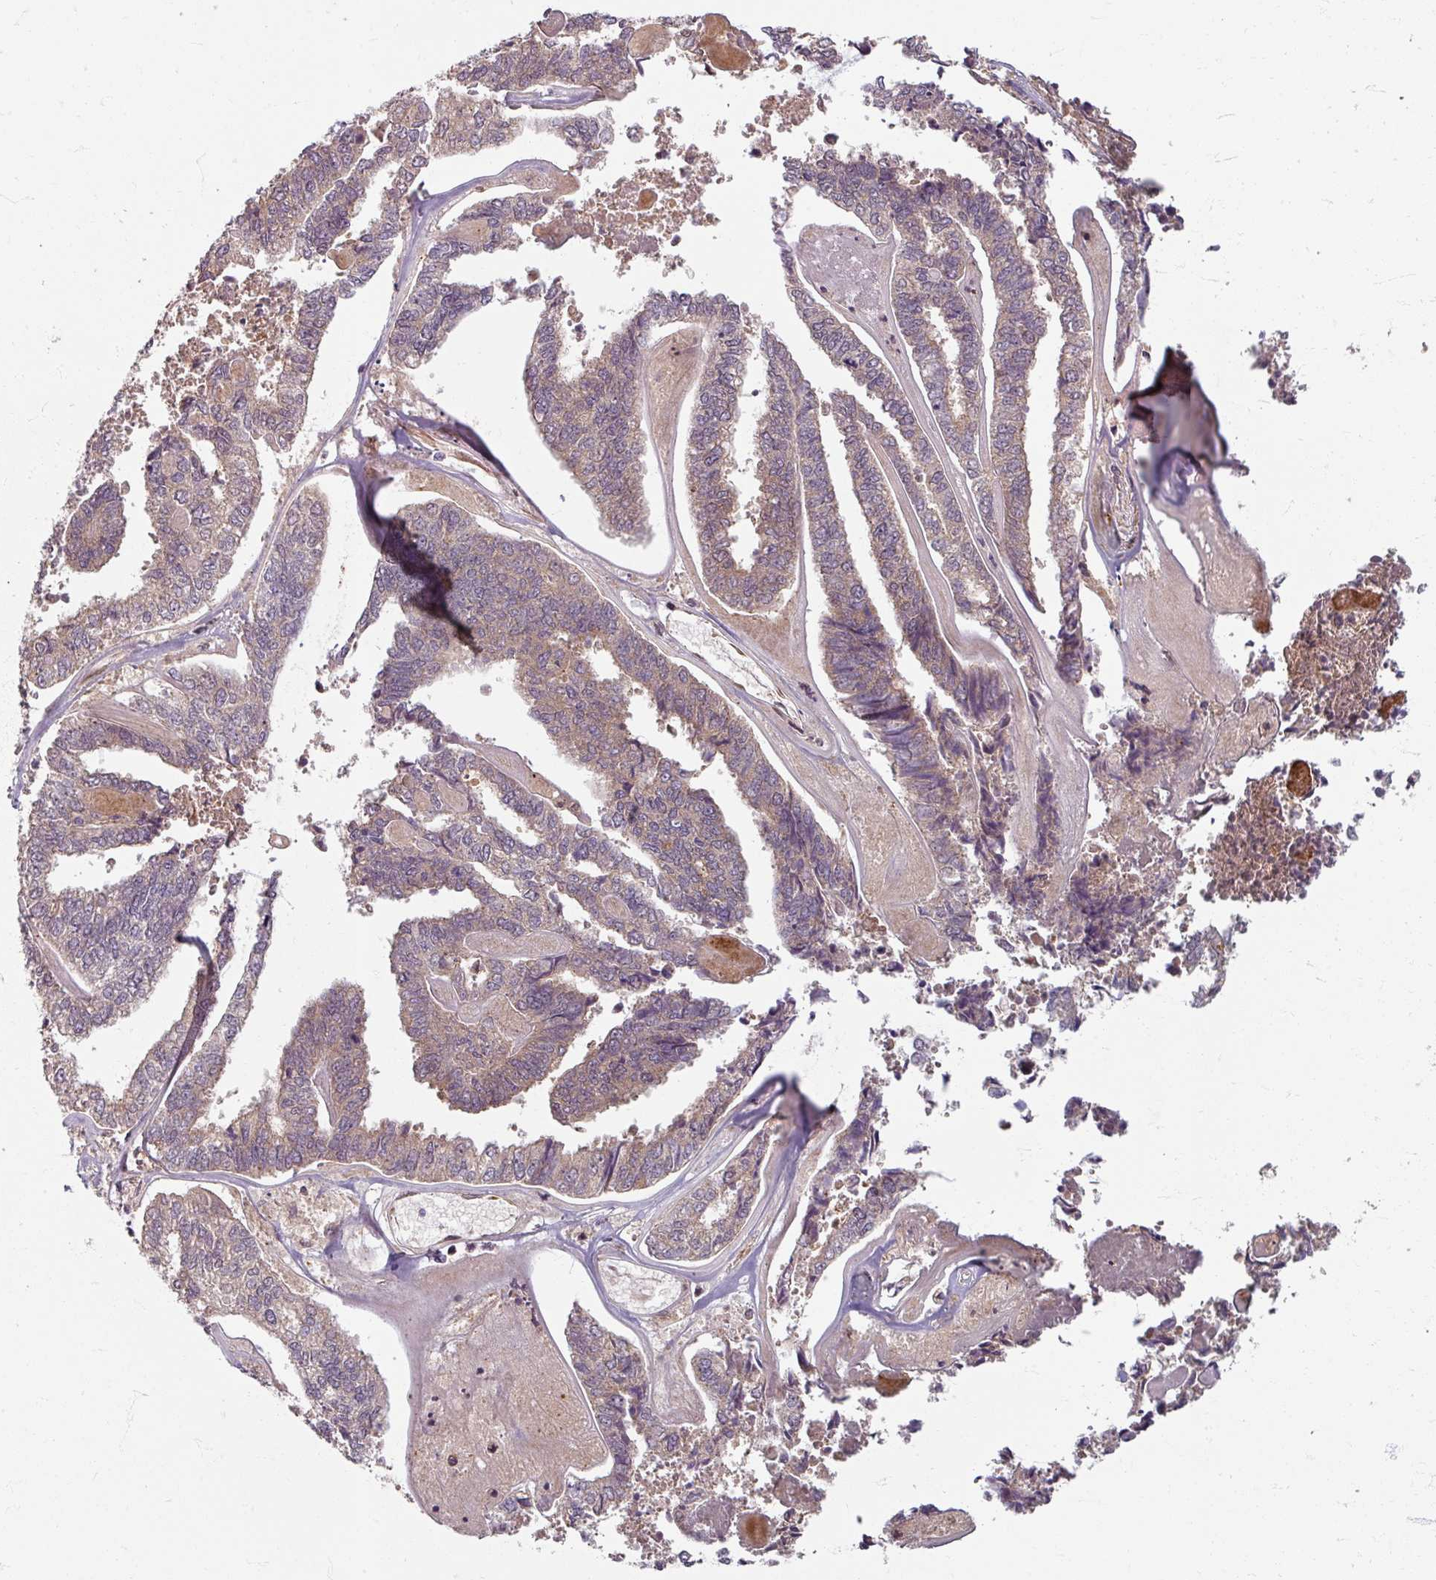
{"staining": {"intensity": "weak", "quantity": "25%-75%", "location": "cytoplasmic/membranous"}, "tissue": "endometrial cancer", "cell_type": "Tumor cells", "image_type": "cancer", "snomed": [{"axis": "morphology", "description": "Adenocarcinoma, NOS"}, {"axis": "topography", "description": "Endometrium"}], "caption": "Protein expression analysis of adenocarcinoma (endometrial) shows weak cytoplasmic/membranous positivity in approximately 25%-75% of tumor cells.", "gene": "STAM", "patient": {"sex": "female", "age": 73}}